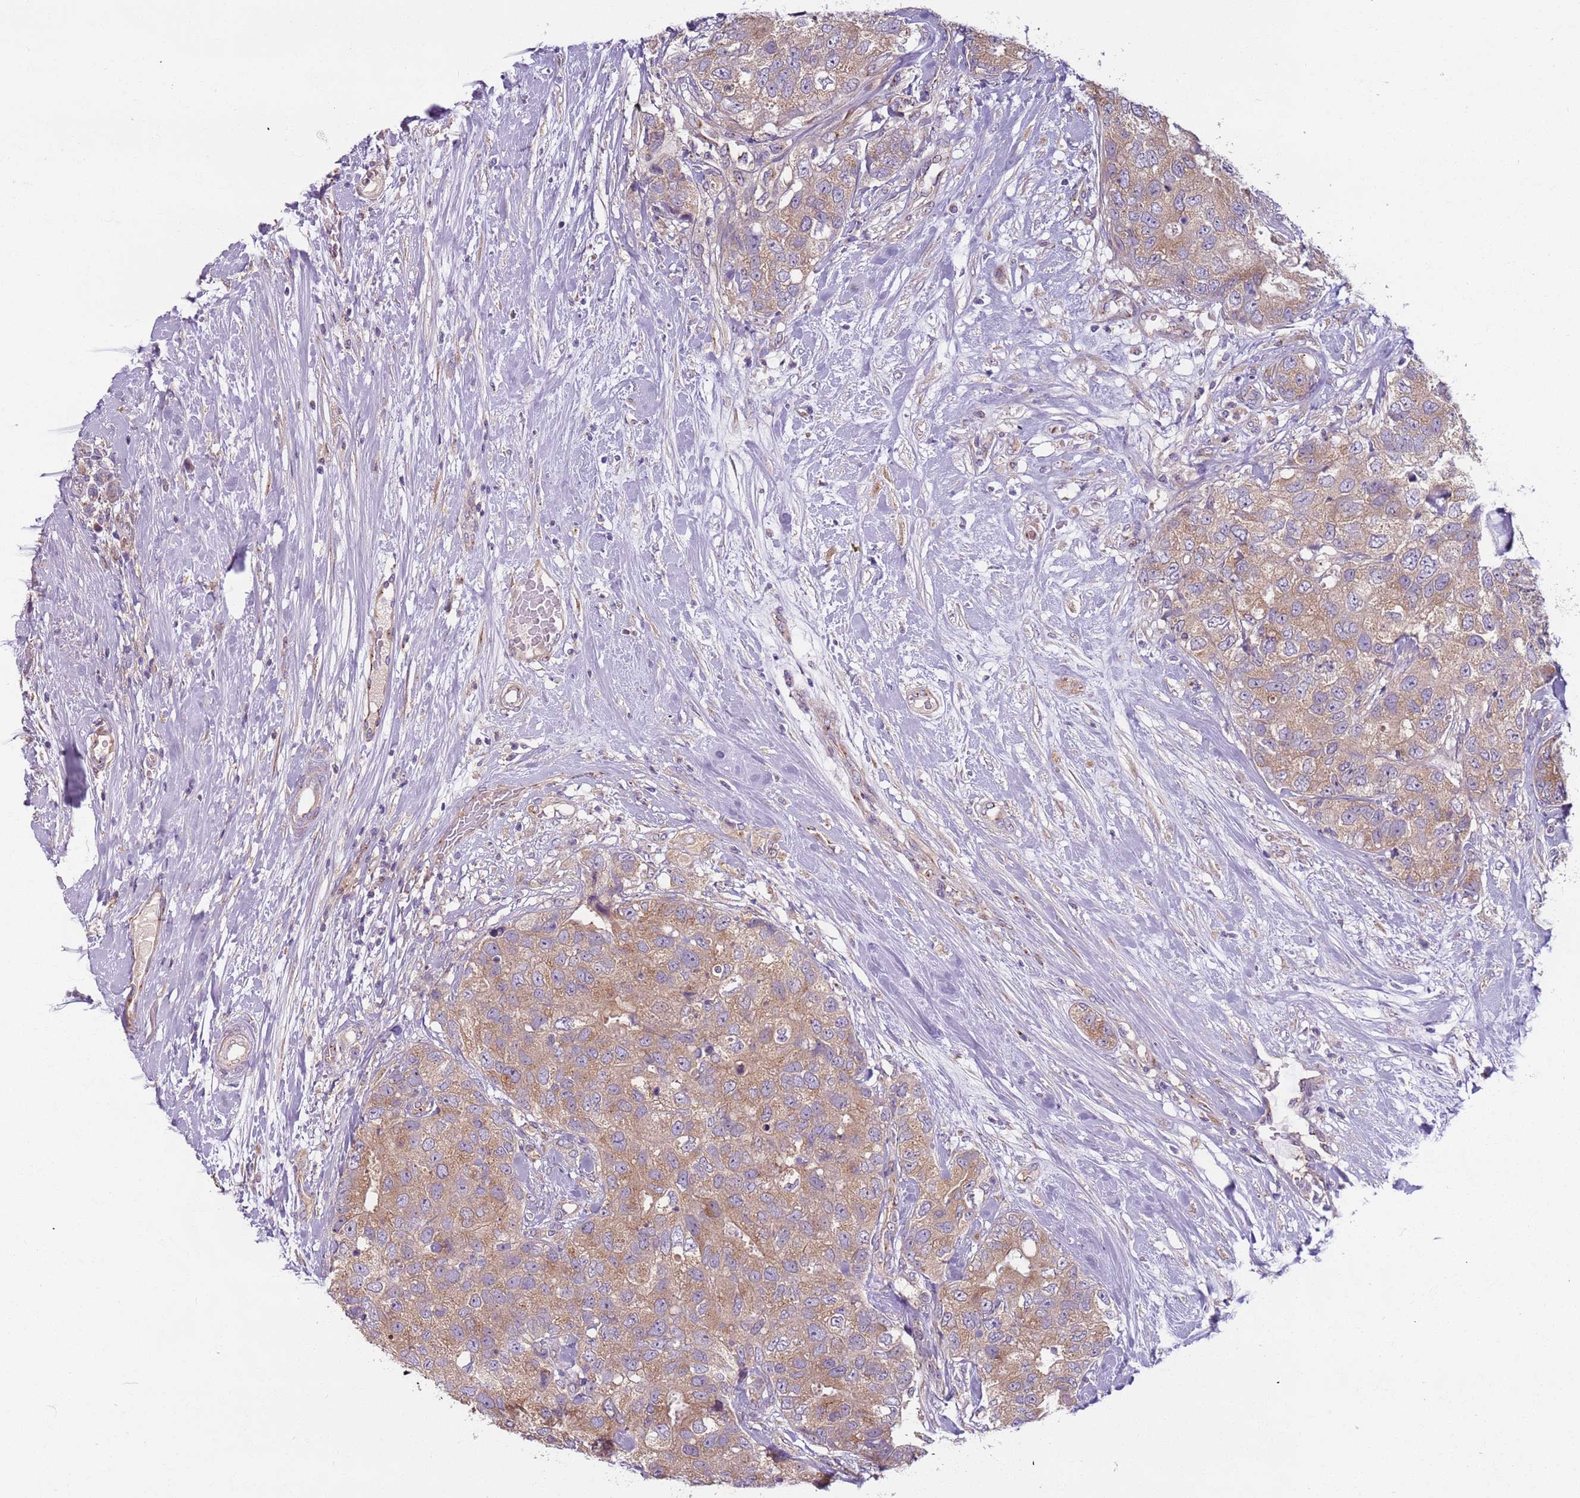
{"staining": {"intensity": "moderate", "quantity": ">75%", "location": "cytoplasmic/membranous"}, "tissue": "breast cancer", "cell_type": "Tumor cells", "image_type": "cancer", "snomed": [{"axis": "morphology", "description": "Duct carcinoma"}, {"axis": "topography", "description": "Breast"}], "caption": "Moderate cytoplasmic/membranous expression for a protein is seen in about >75% of tumor cells of breast infiltrating ductal carcinoma using immunohistochemistry.", "gene": "AKTIP", "patient": {"sex": "female", "age": 62}}